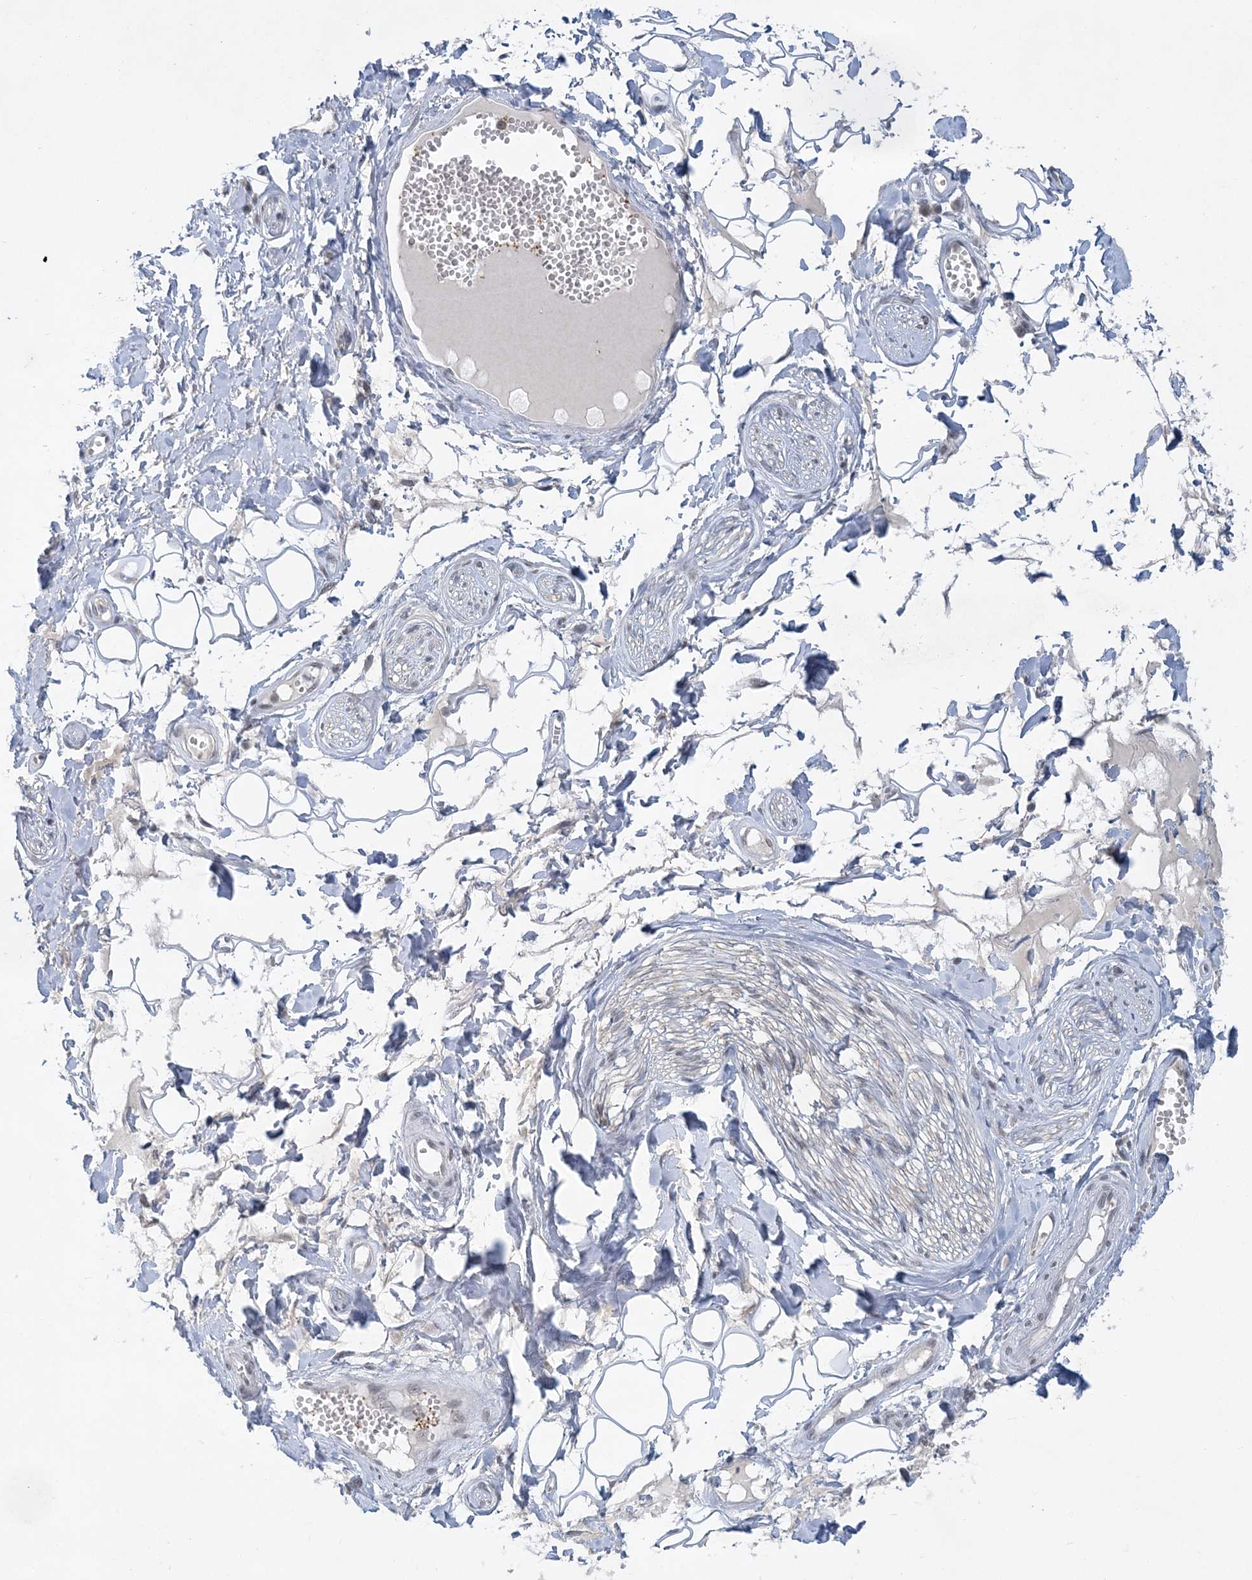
{"staining": {"intensity": "negative", "quantity": "none", "location": "none"}, "tissue": "adipose tissue", "cell_type": "Adipocytes", "image_type": "normal", "snomed": [{"axis": "morphology", "description": "Normal tissue, NOS"}, {"axis": "morphology", "description": "Inflammation, NOS"}, {"axis": "topography", "description": "Salivary gland"}, {"axis": "topography", "description": "Peripheral nerve tissue"}], "caption": "Adipocytes show no significant protein expression in benign adipose tissue.", "gene": "KMT2D", "patient": {"sex": "female", "age": 75}}